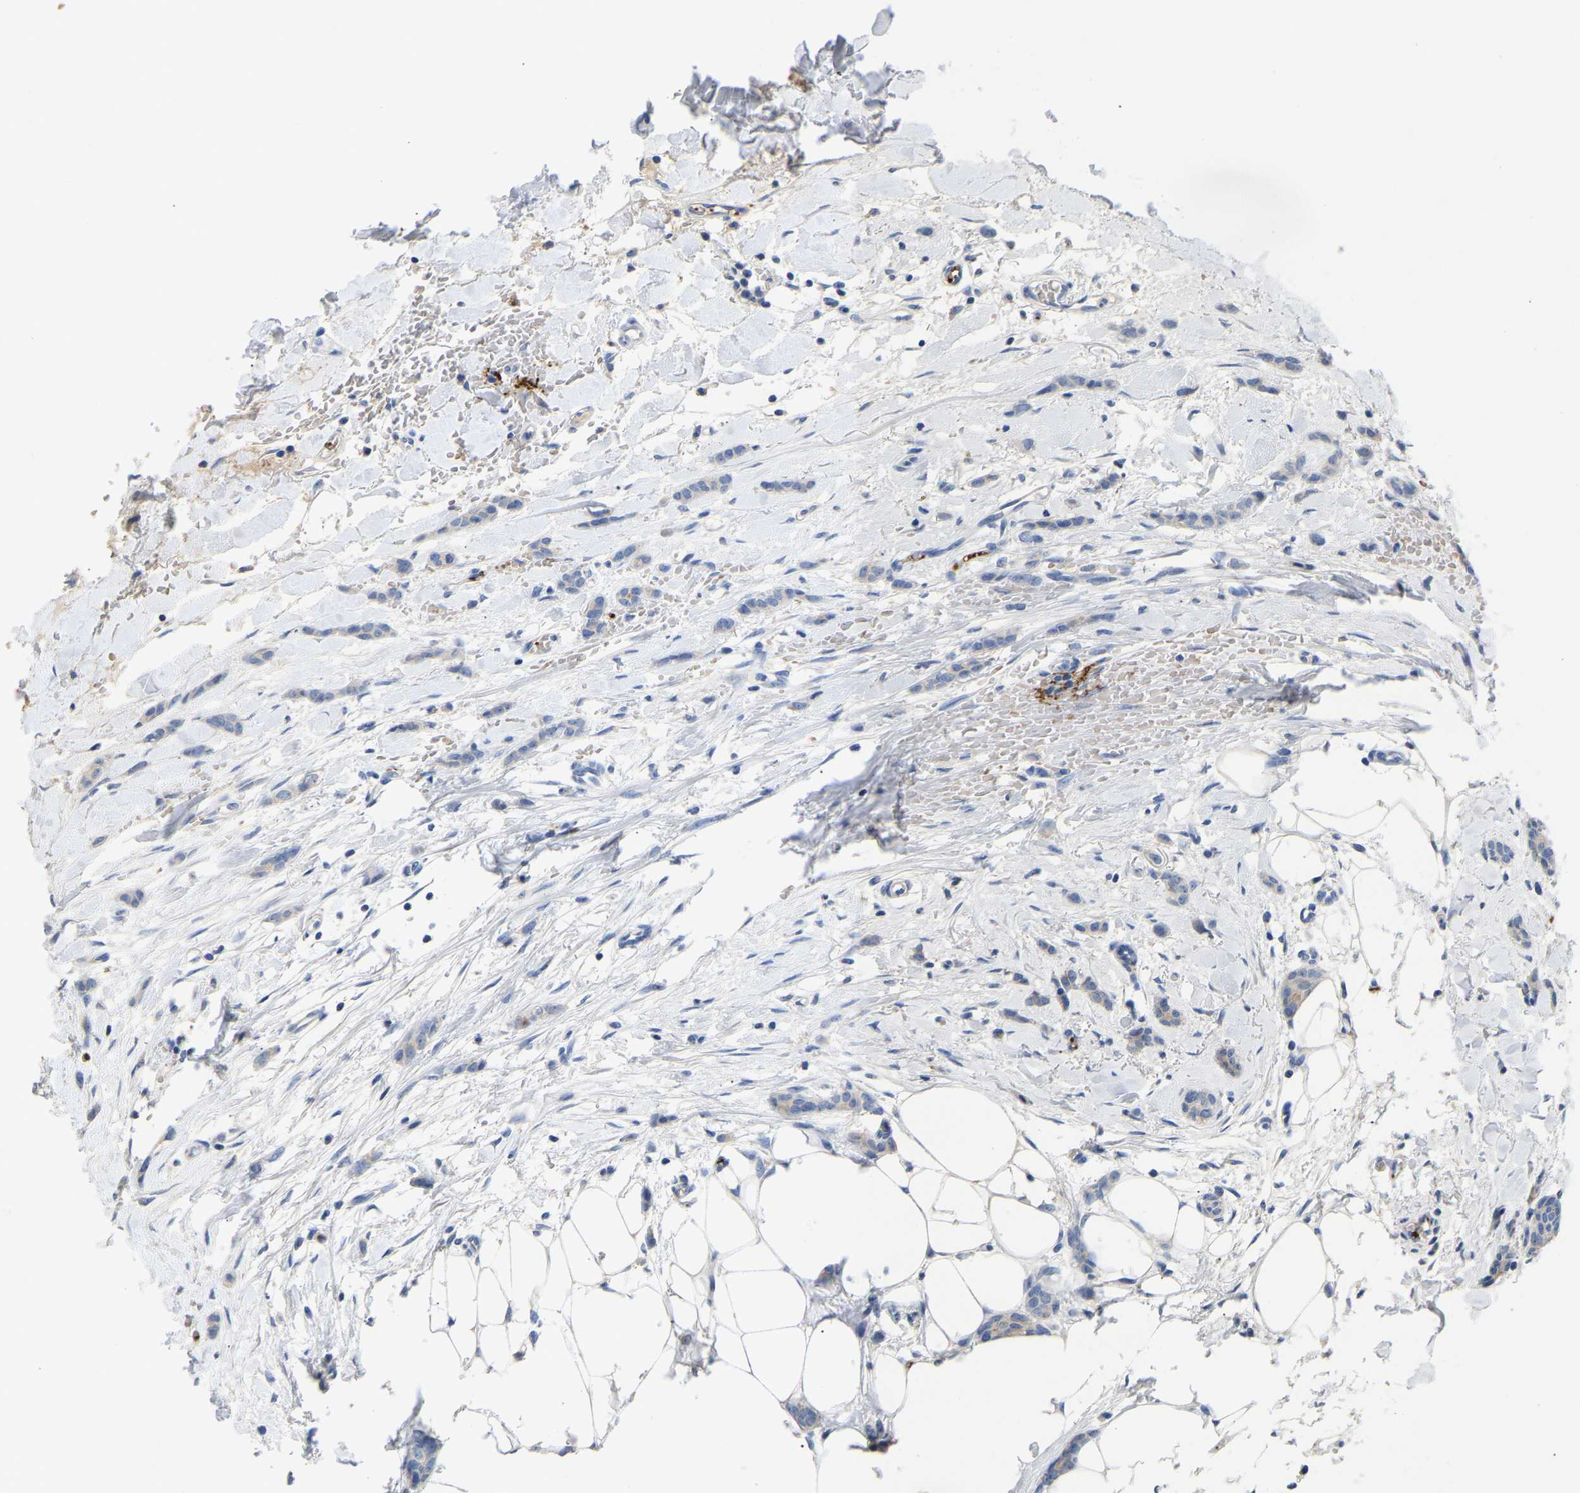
{"staining": {"intensity": "negative", "quantity": "none", "location": "none"}, "tissue": "breast cancer", "cell_type": "Tumor cells", "image_type": "cancer", "snomed": [{"axis": "morphology", "description": "Lobular carcinoma"}, {"axis": "topography", "description": "Skin"}, {"axis": "topography", "description": "Breast"}], "caption": "Human breast cancer (lobular carcinoma) stained for a protein using immunohistochemistry (IHC) displays no positivity in tumor cells.", "gene": "FGF18", "patient": {"sex": "female", "age": 46}}